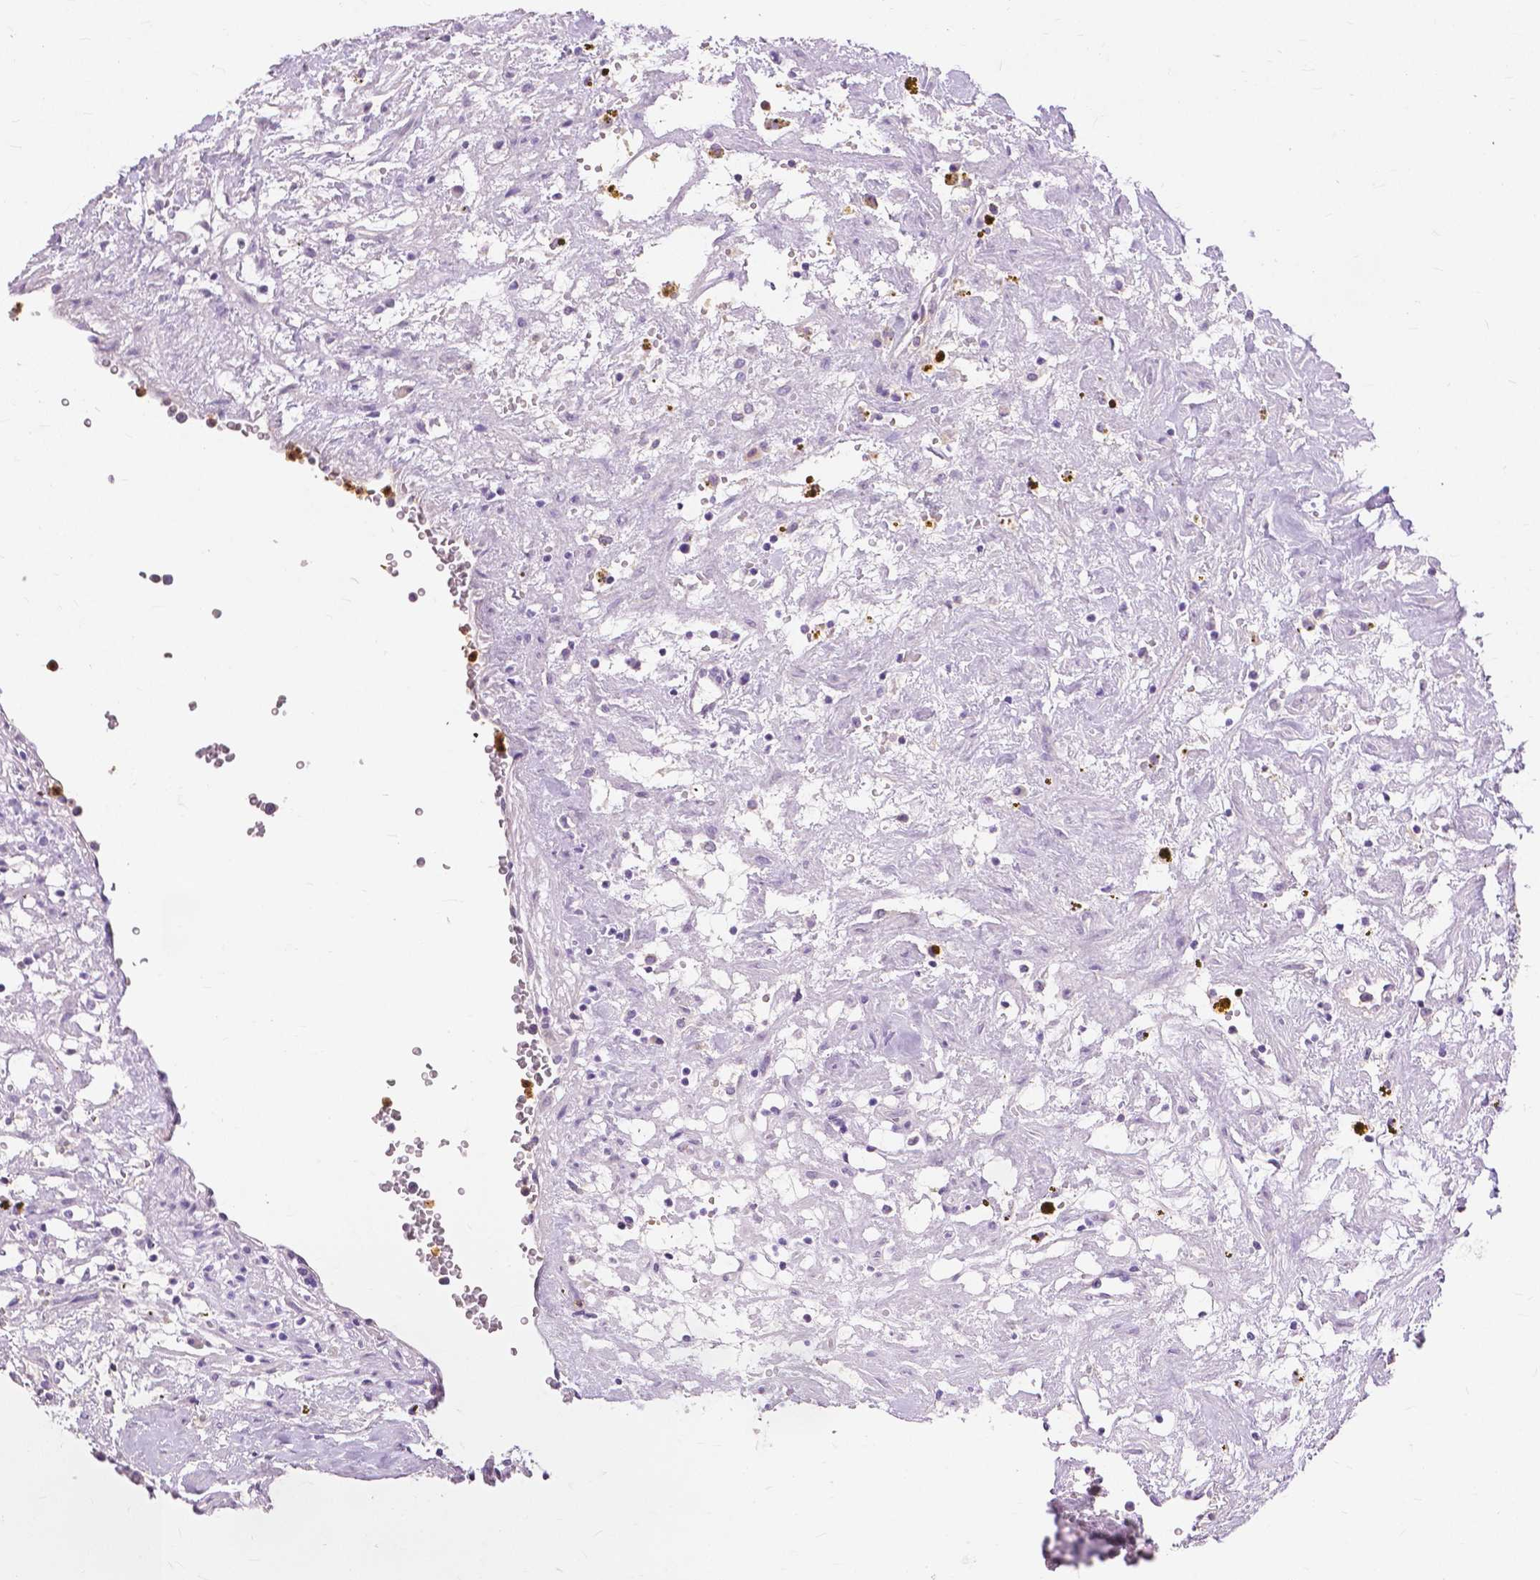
{"staining": {"intensity": "negative", "quantity": "none", "location": "none"}, "tissue": "renal cancer", "cell_type": "Tumor cells", "image_type": "cancer", "snomed": [{"axis": "morphology", "description": "Adenocarcinoma, NOS"}, {"axis": "topography", "description": "Kidney"}], "caption": "Immunohistochemistry histopathology image of neoplastic tissue: human renal adenocarcinoma stained with DAB (3,3'-diaminobenzidine) demonstrates no significant protein expression in tumor cells.", "gene": "CXCR2", "patient": {"sex": "female", "age": 69}}